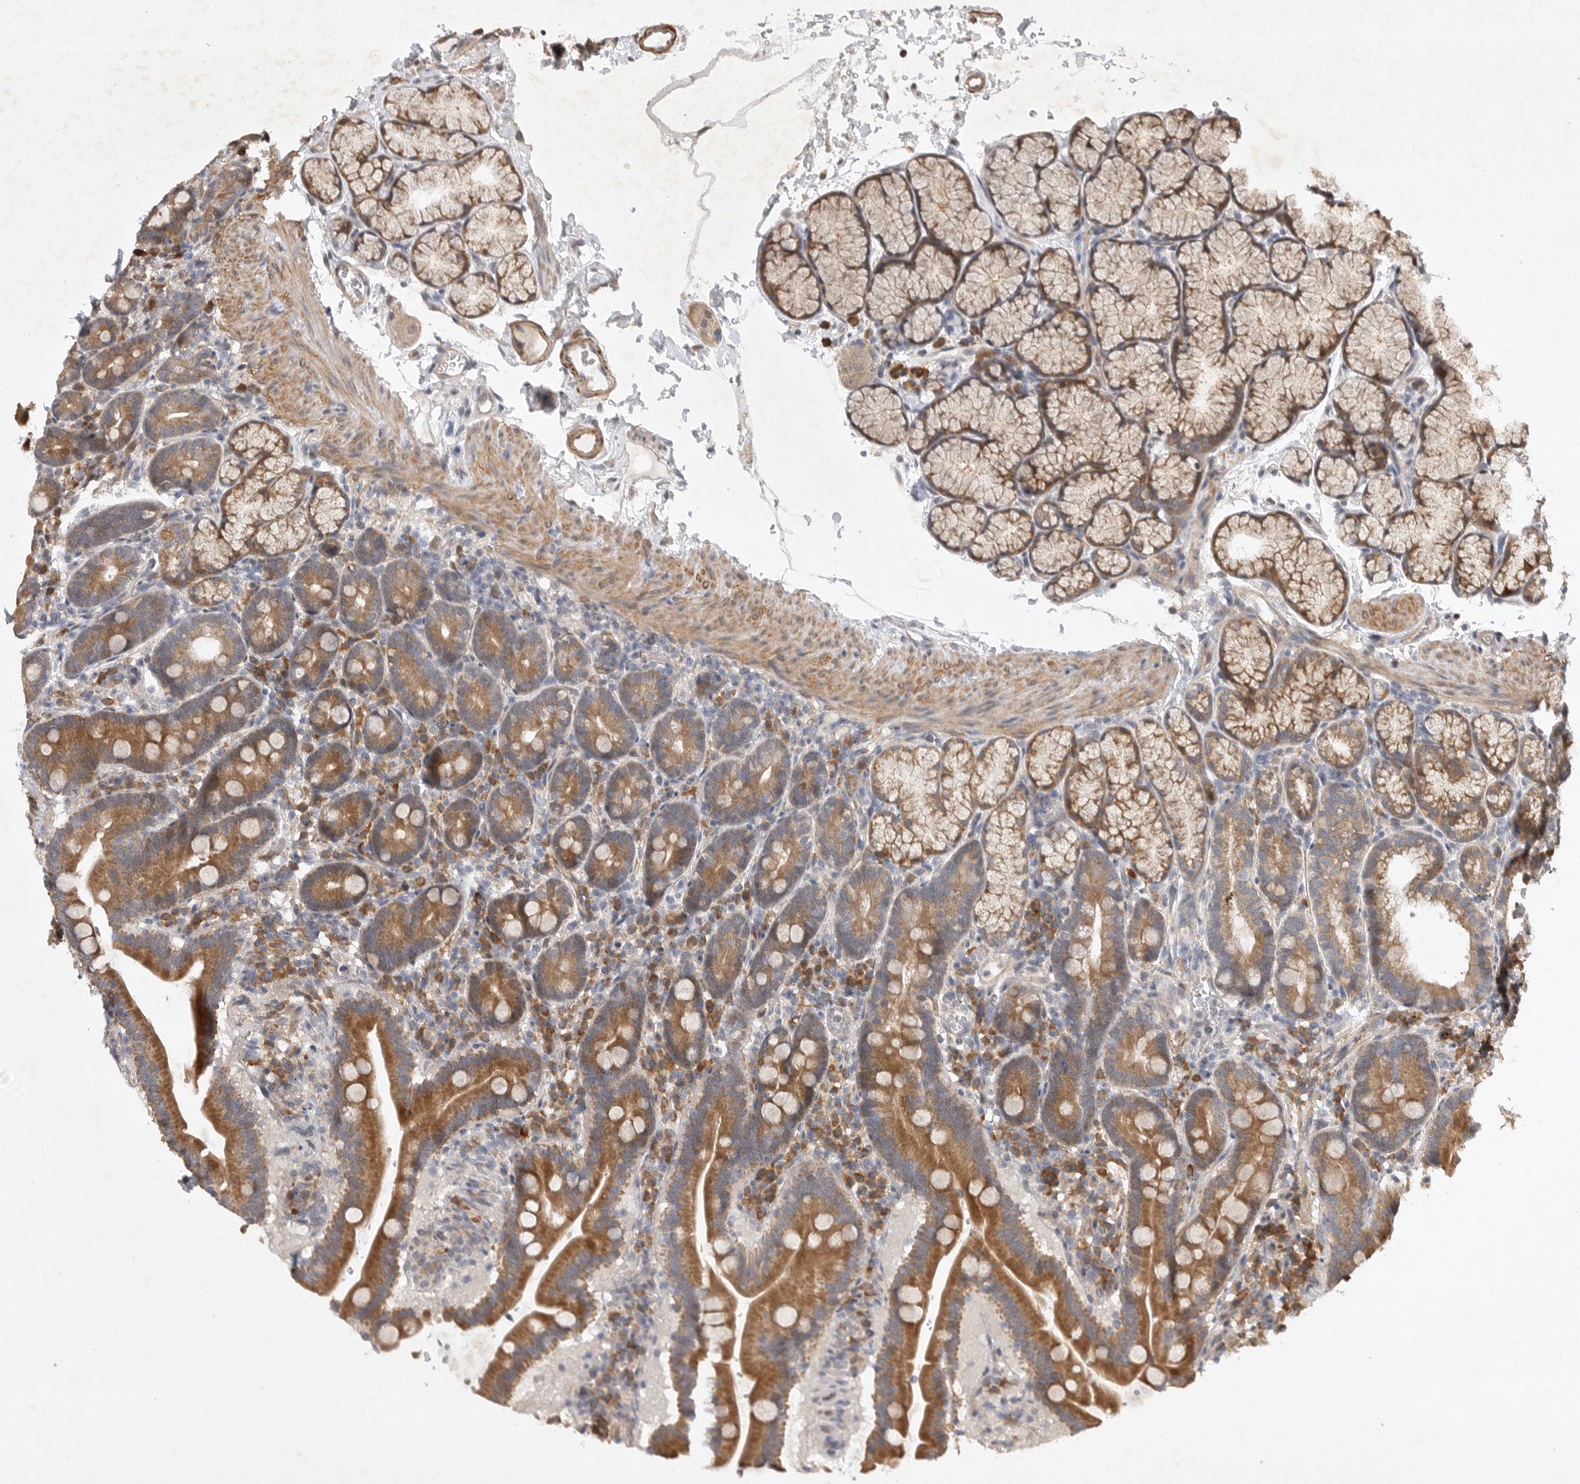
{"staining": {"intensity": "moderate", "quantity": ">75%", "location": "cytoplasmic/membranous"}, "tissue": "duodenum", "cell_type": "Glandular cells", "image_type": "normal", "snomed": [{"axis": "morphology", "description": "Normal tissue, NOS"}, {"axis": "topography", "description": "Duodenum"}], "caption": "Immunohistochemical staining of unremarkable human duodenum demonstrates medium levels of moderate cytoplasmic/membranous expression in approximately >75% of glandular cells. Ihc stains the protein of interest in brown and the nuclei are stained blue.", "gene": "EDEM3", "patient": {"sex": "male", "age": 54}}